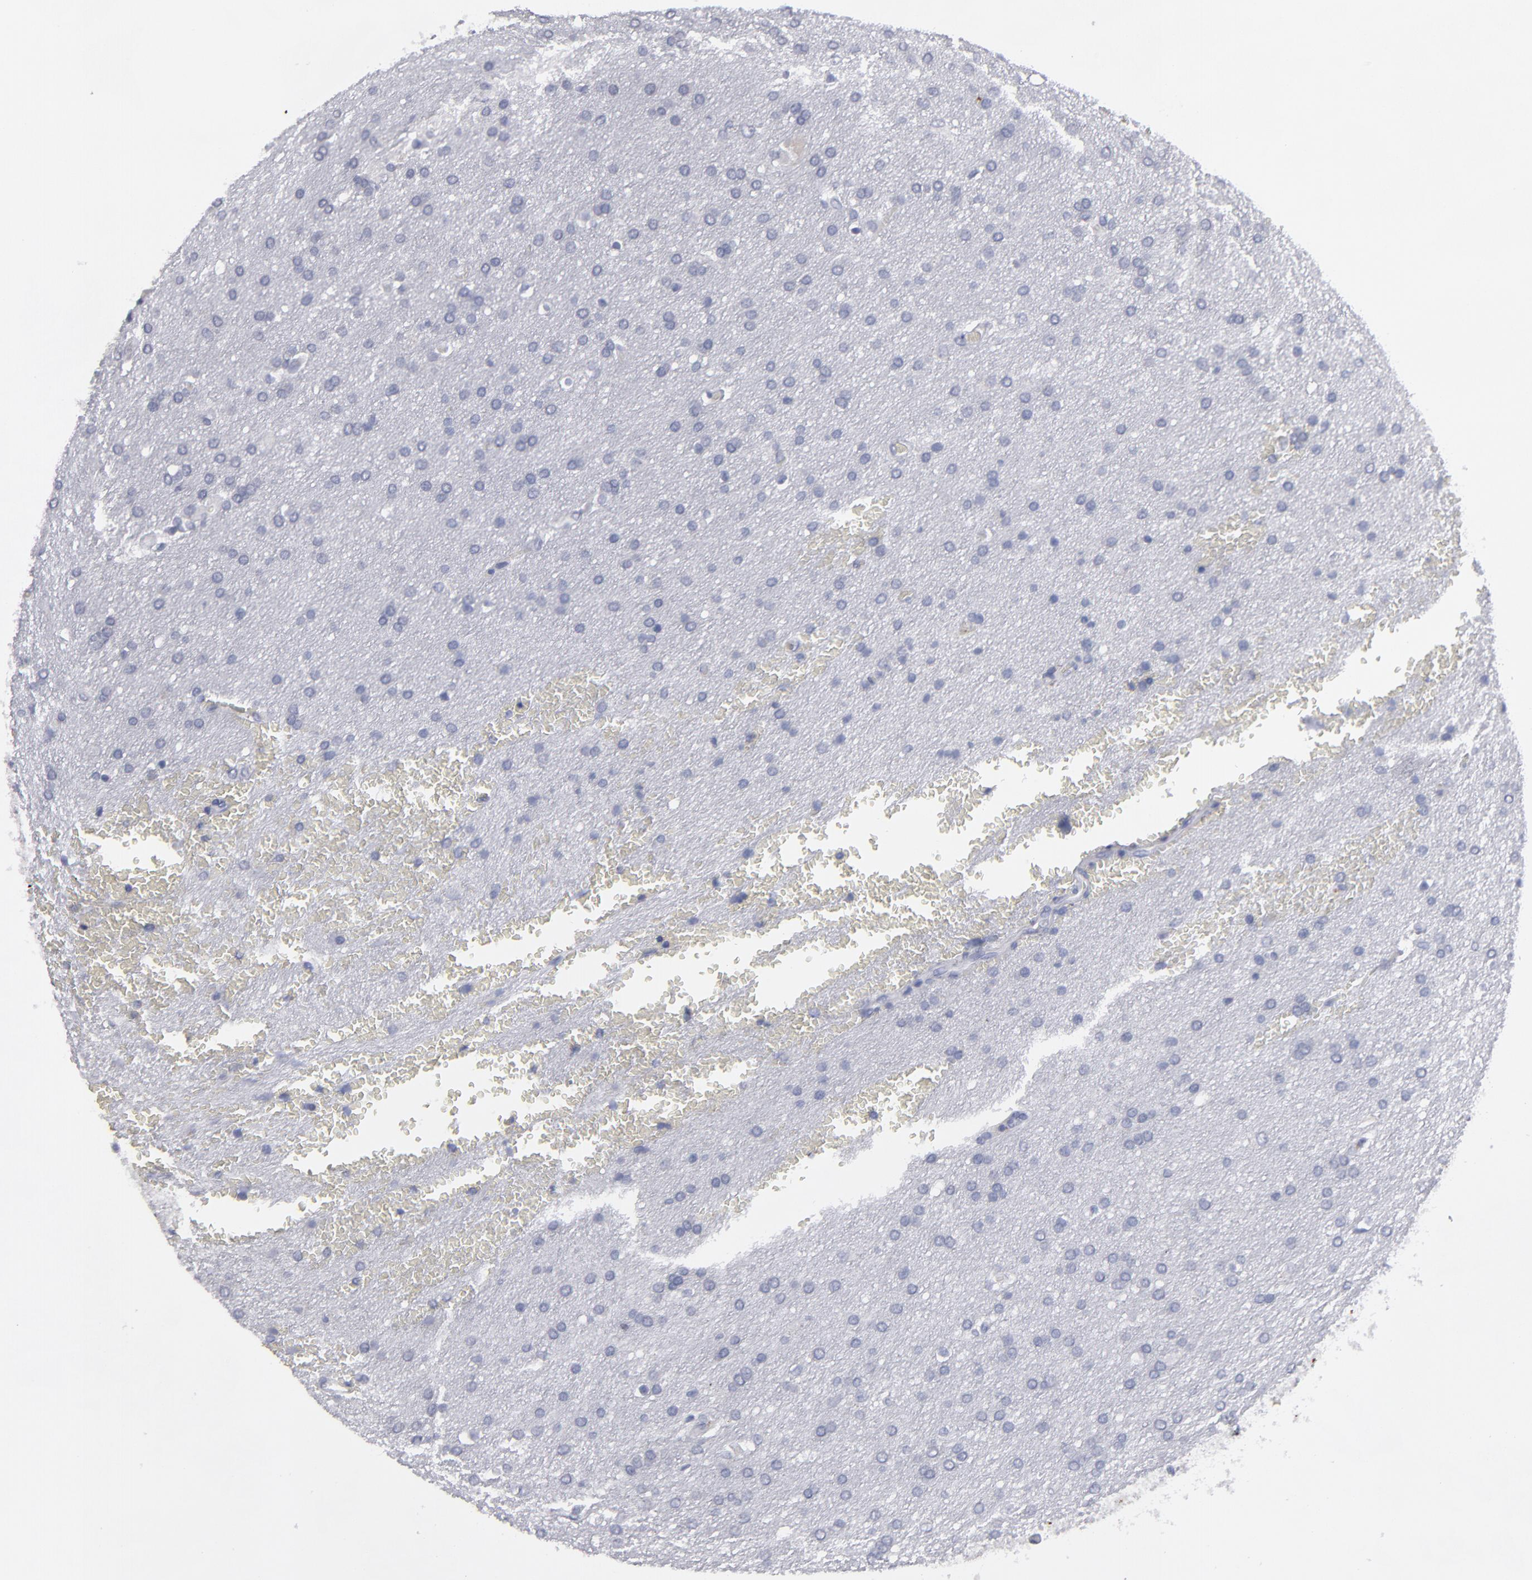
{"staining": {"intensity": "negative", "quantity": "none", "location": "none"}, "tissue": "glioma", "cell_type": "Tumor cells", "image_type": "cancer", "snomed": [{"axis": "morphology", "description": "Glioma, malignant, Low grade"}, {"axis": "topography", "description": "Brain"}], "caption": "IHC micrograph of neoplastic tissue: malignant glioma (low-grade) stained with DAB demonstrates no significant protein expression in tumor cells.", "gene": "CCDC80", "patient": {"sex": "female", "age": 32}}